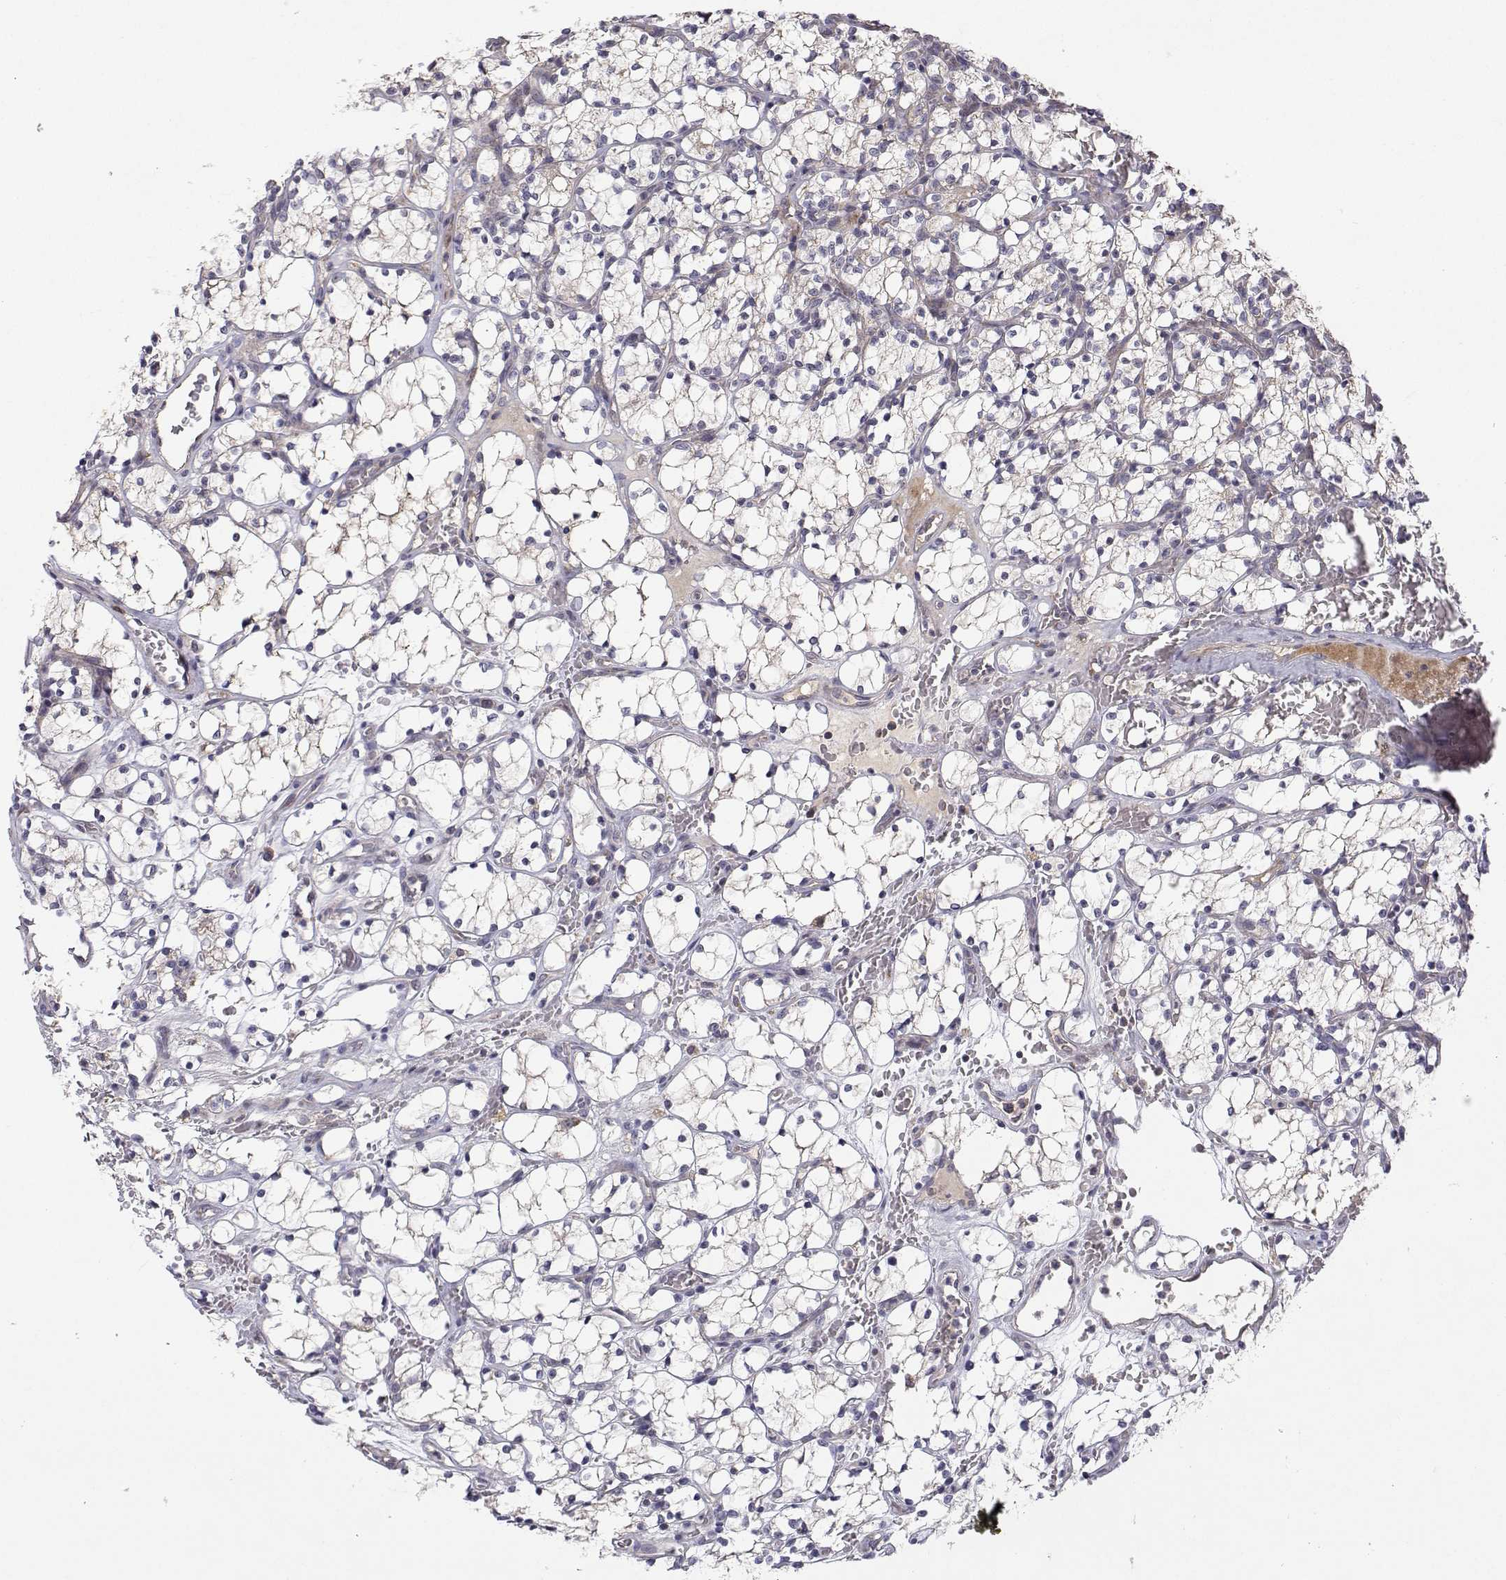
{"staining": {"intensity": "weak", "quantity": "<25%", "location": "cytoplasmic/membranous"}, "tissue": "renal cancer", "cell_type": "Tumor cells", "image_type": "cancer", "snomed": [{"axis": "morphology", "description": "Adenocarcinoma, NOS"}, {"axis": "topography", "description": "Kidney"}], "caption": "IHC histopathology image of neoplastic tissue: adenocarcinoma (renal) stained with DAB (3,3'-diaminobenzidine) displays no significant protein expression in tumor cells.", "gene": "MRPL3", "patient": {"sex": "female", "age": 69}}